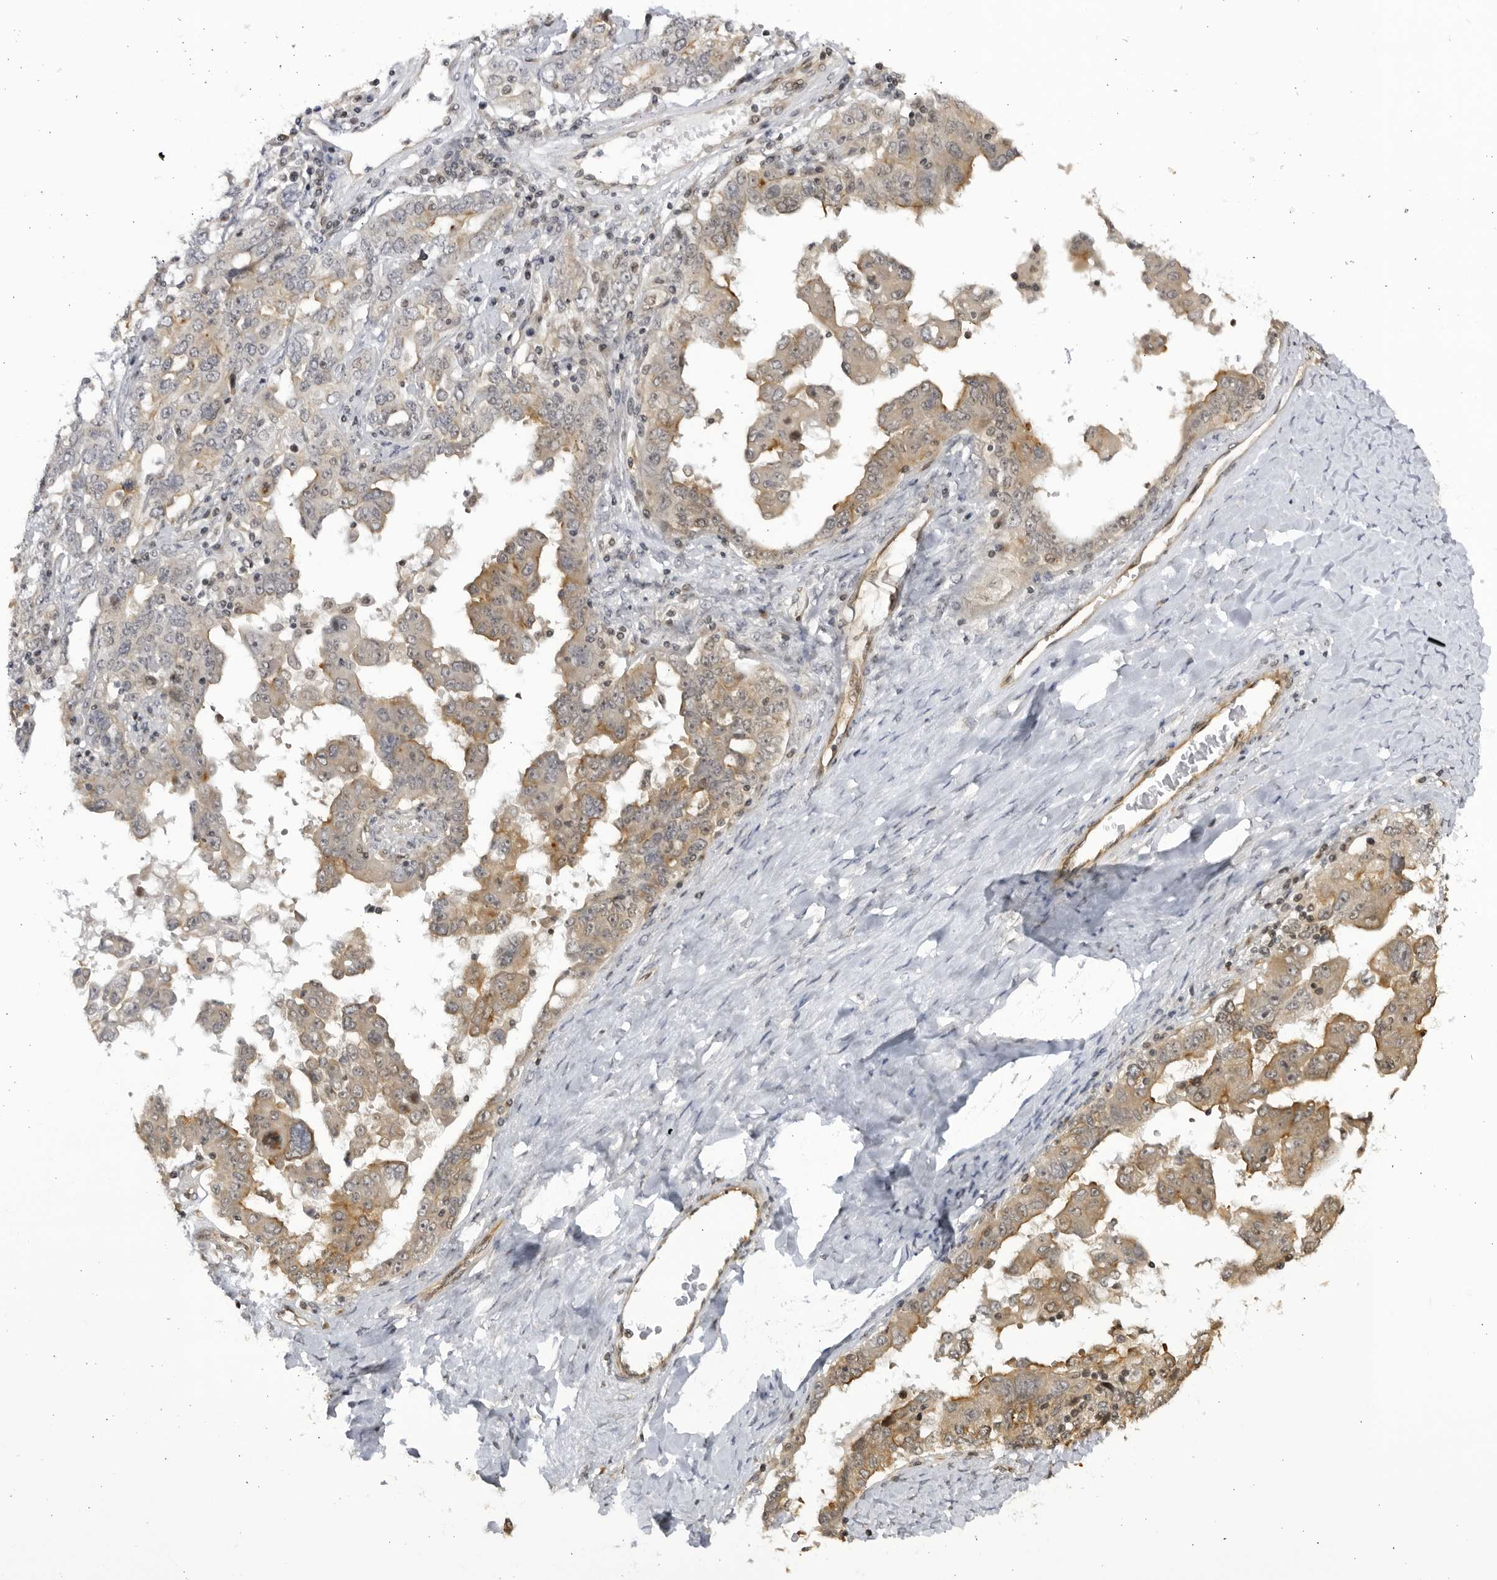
{"staining": {"intensity": "moderate", "quantity": "25%-75%", "location": "cytoplasmic/membranous"}, "tissue": "ovarian cancer", "cell_type": "Tumor cells", "image_type": "cancer", "snomed": [{"axis": "morphology", "description": "Carcinoma, endometroid"}, {"axis": "topography", "description": "Ovary"}], "caption": "A medium amount of moderate cytoplasmic/membranous positivity is appreciated in approximately 25%-75% of tumor cells in ovarian cancer tissue. (DAB = brown stain, brightfield microscopy at high magnification).", "gene": "CNBD1", "patient": {"sex": "female", "age": 62}}